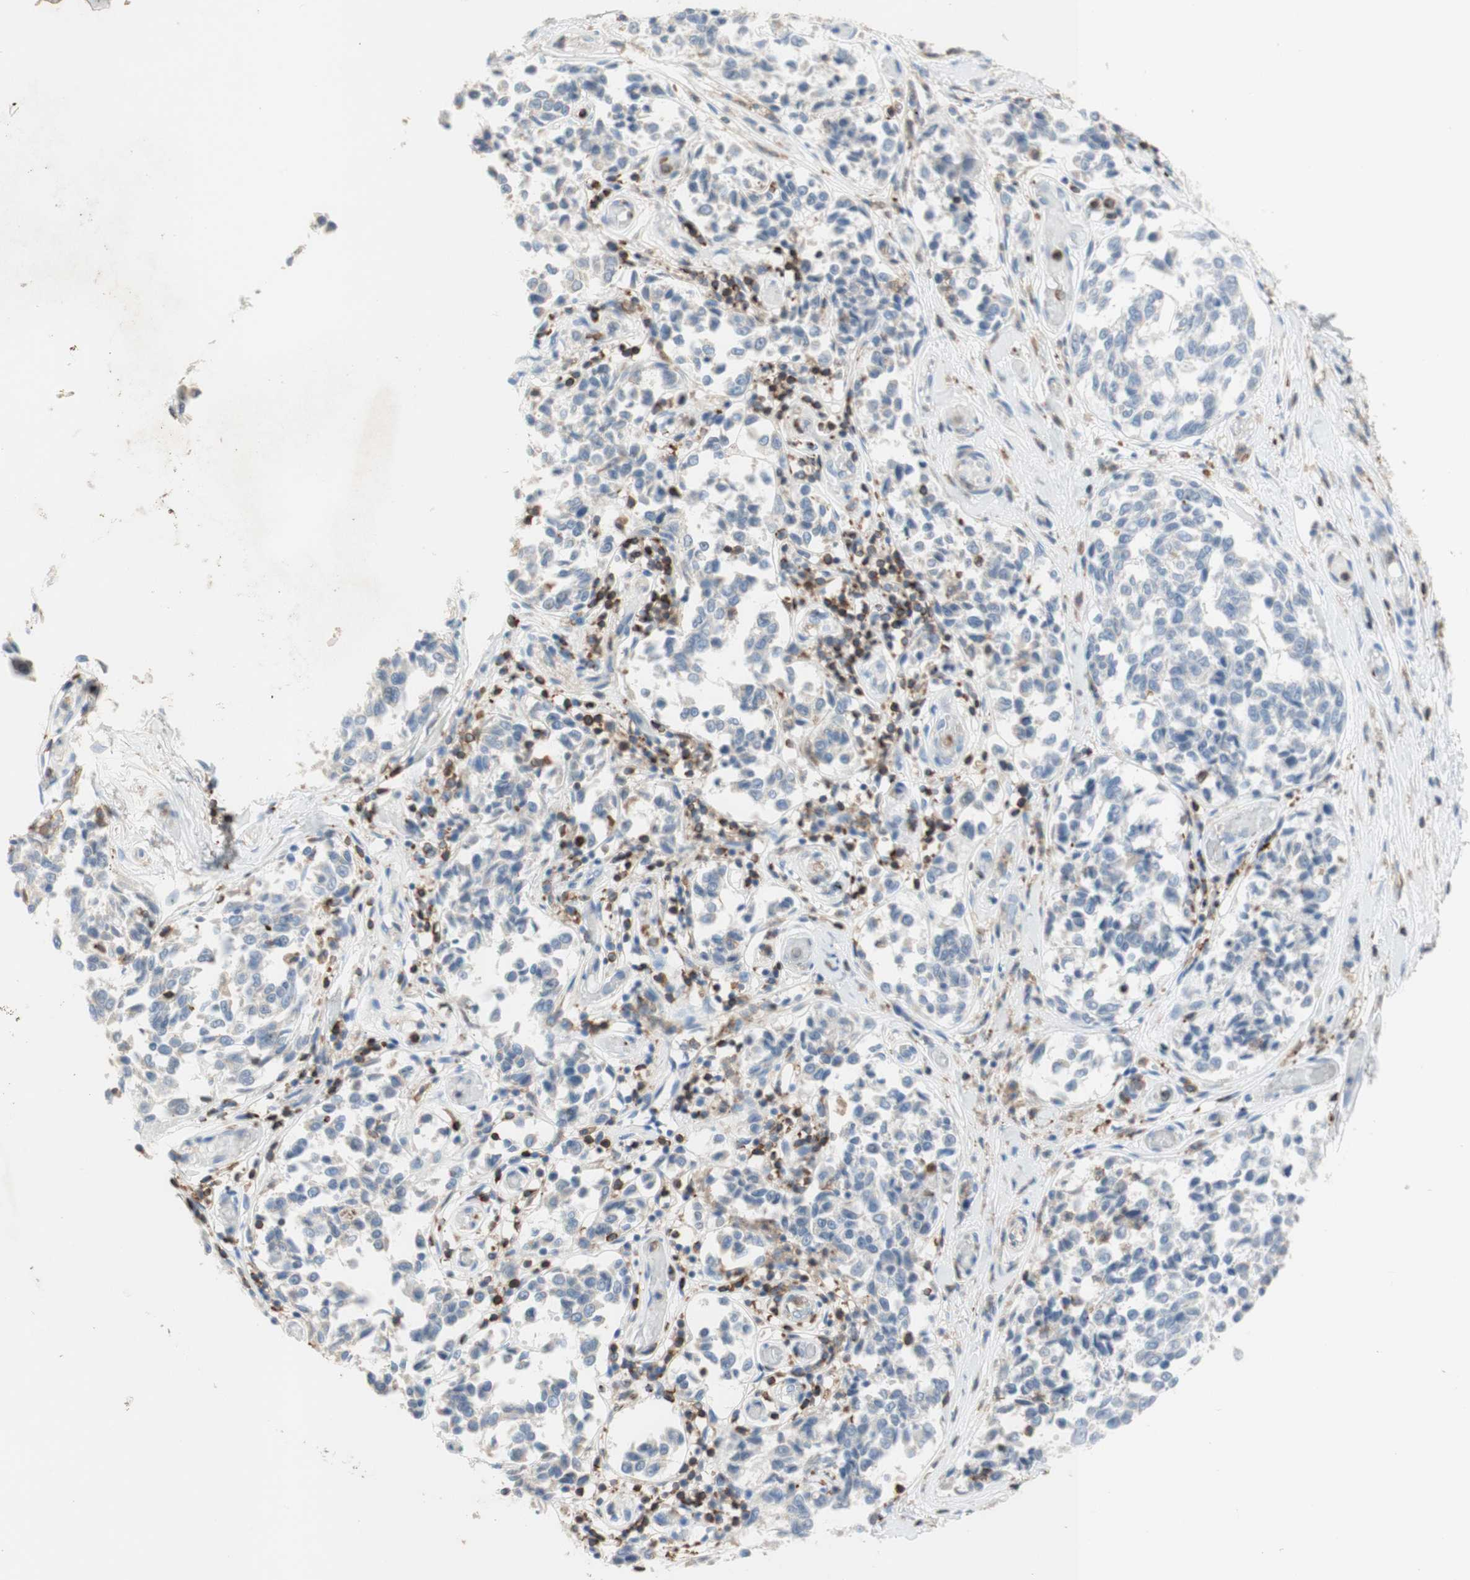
{"staining": {"intensity": "negative", "quantity": "none", "location": "none"}, "tissue": "melanoma", "cell_type": "Tumor cells", "image_type": "cancer", "snomed": [{"axis": "morphology", "description": "Malignant melanoma, NOS"}, {"axis": "topography", "description": "Skin"}], "caption": "IHC image of neoplastic tissue: malignant melanoma stained with DAB reveals no significant protein expression in tumor cells. (DAB (3,3'-diaminobenzidine) immunohistochemistry, high magnification).", "gene": "SPINK6", "patient": {"sex": "female", "age": 64}}